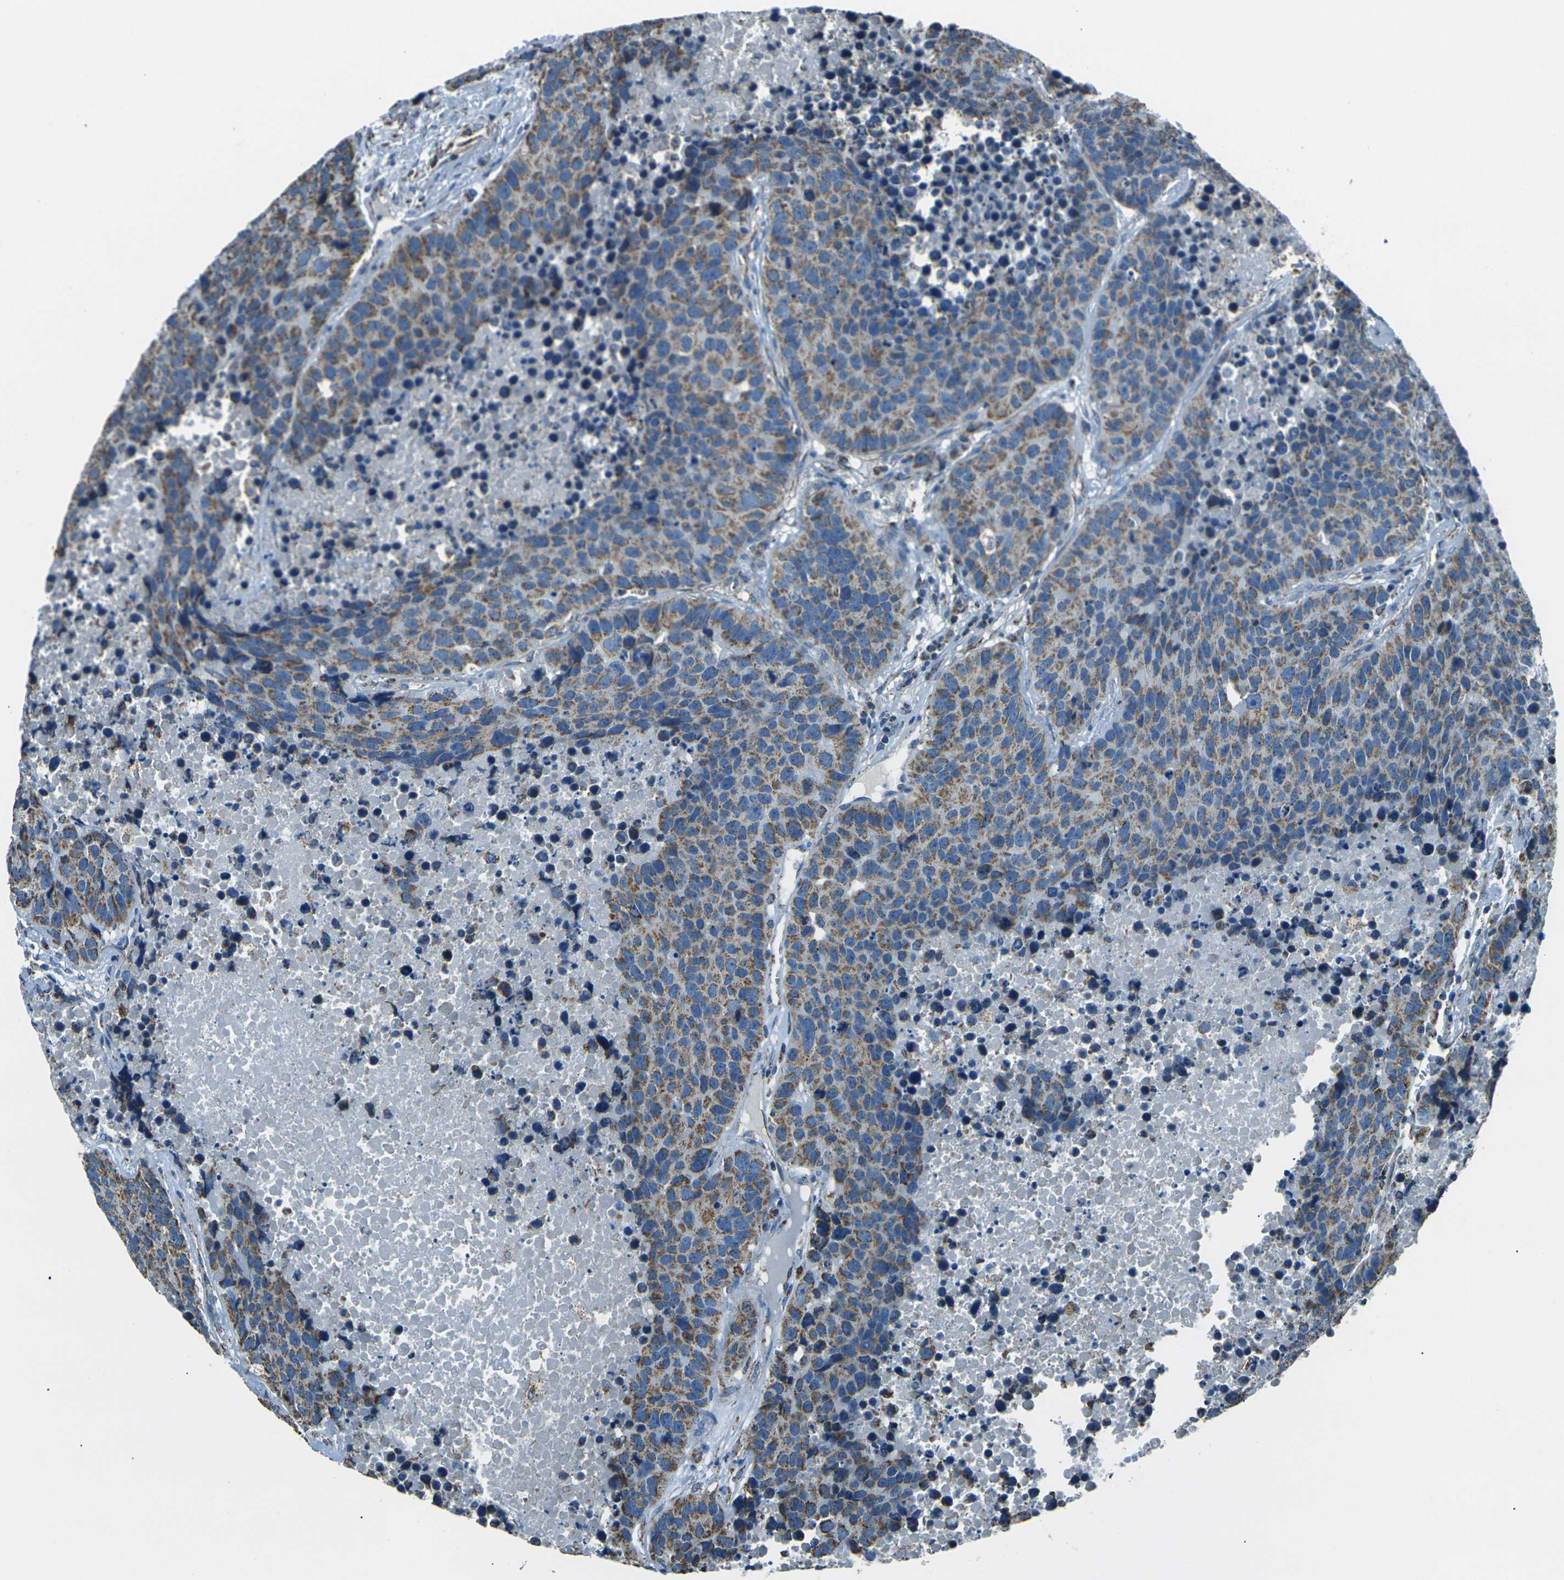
{"staining": {"intensity": "moderate", "quantity": ">75%", "location": "cytoplasmic/membranous"}, "tissue": "carcinoid", "cell_type": "Tumor cells", "image_type": "cancer", "snomed": [{"axis": "morphology", "description": "Carcinoid, malignant, NOS"}, {"axis": "topography", "description": "Lung"}], "caption": "About >75% of tumor cells in carcinoid (malignant) display moderate cytoplasmic/membranous protein expression as visualized by brown immunohistochemical staining.", "gene": "IRF3", "patient": {"sex": "male", "age": 60}}